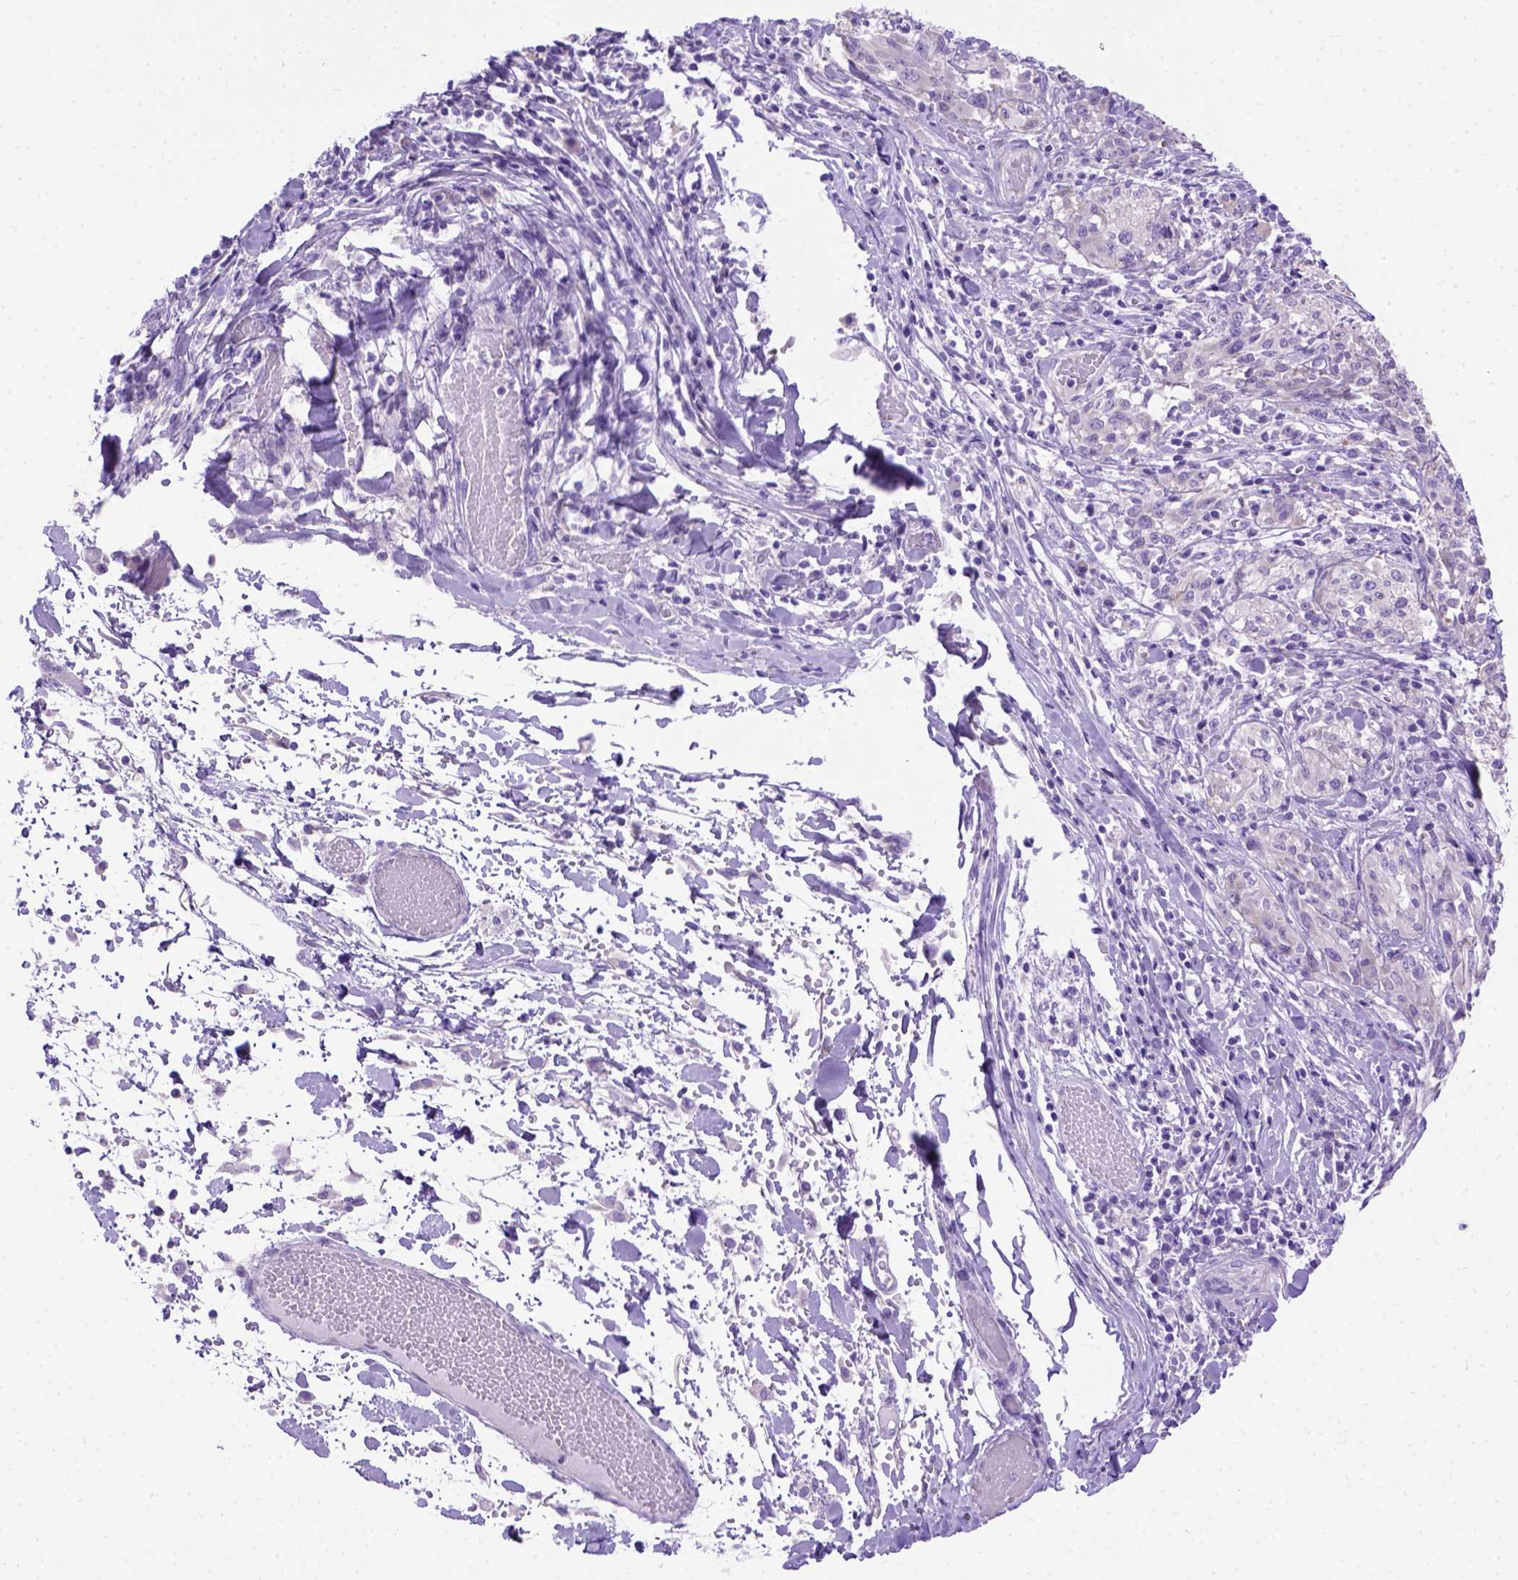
{"staining": {"intensity": "negative", "quantity": "none", "location": "none"}, "tissue": "melanoma", "cell_type": "Tumor cells", "image_type": "cancer", "snomed": [{"axis": "morphology", "description": "Malignant melanoma, NOS"}, {"axis": "topography", "description": "Skin"}], "caption": "A high-resolution photomicrograph shows immunohistochemistry (IHC) staining of melanoma, which shows no significant expression in tumor cells.", "gene": "ODAD3", "patient": {"sex": "female", "age": 91}}